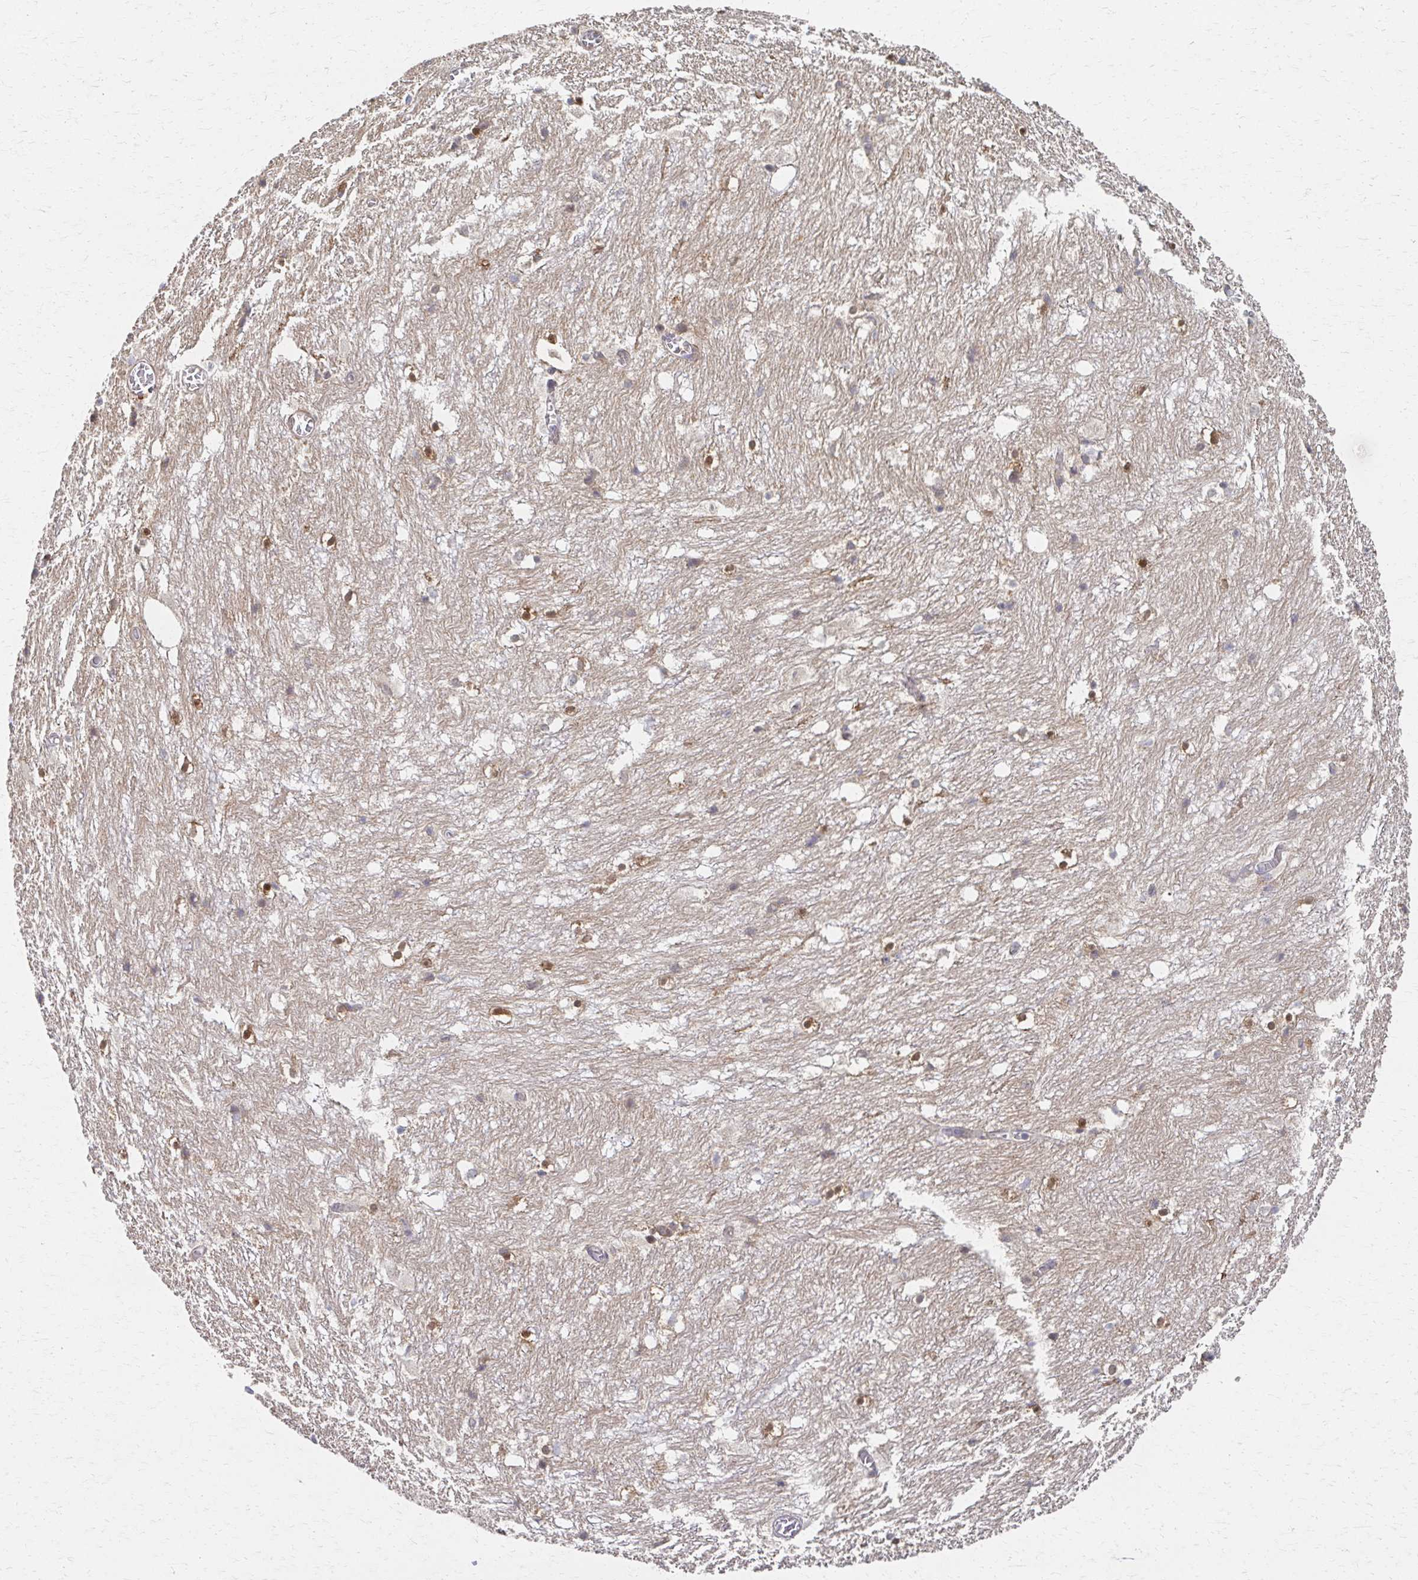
{"staining": {"intensity": "moderate", "quantity": "25%-75%", "location": "cytoplasmic/membranous,nuclear"}, "tissue": "hippocampus", "cell_type": "Glial cells", "image_type": "normal", "snomed": [{"axis": "morphology", "description": "Normal tissue, NOS"}, {"axis": "topography", "description": "Hippocampus"}], "caption": "Immunohistochemical staining of unremarkable hippocampus exhibits moderate cytoplasmic/membranous,nuclear protein positivity in about 25%-75% of glial cells. Ihc stains the protein of interest in brown and the nuclei are stained blue.", "gene": "EOLA1", "patient": {"sex": "female", "age": 52}}